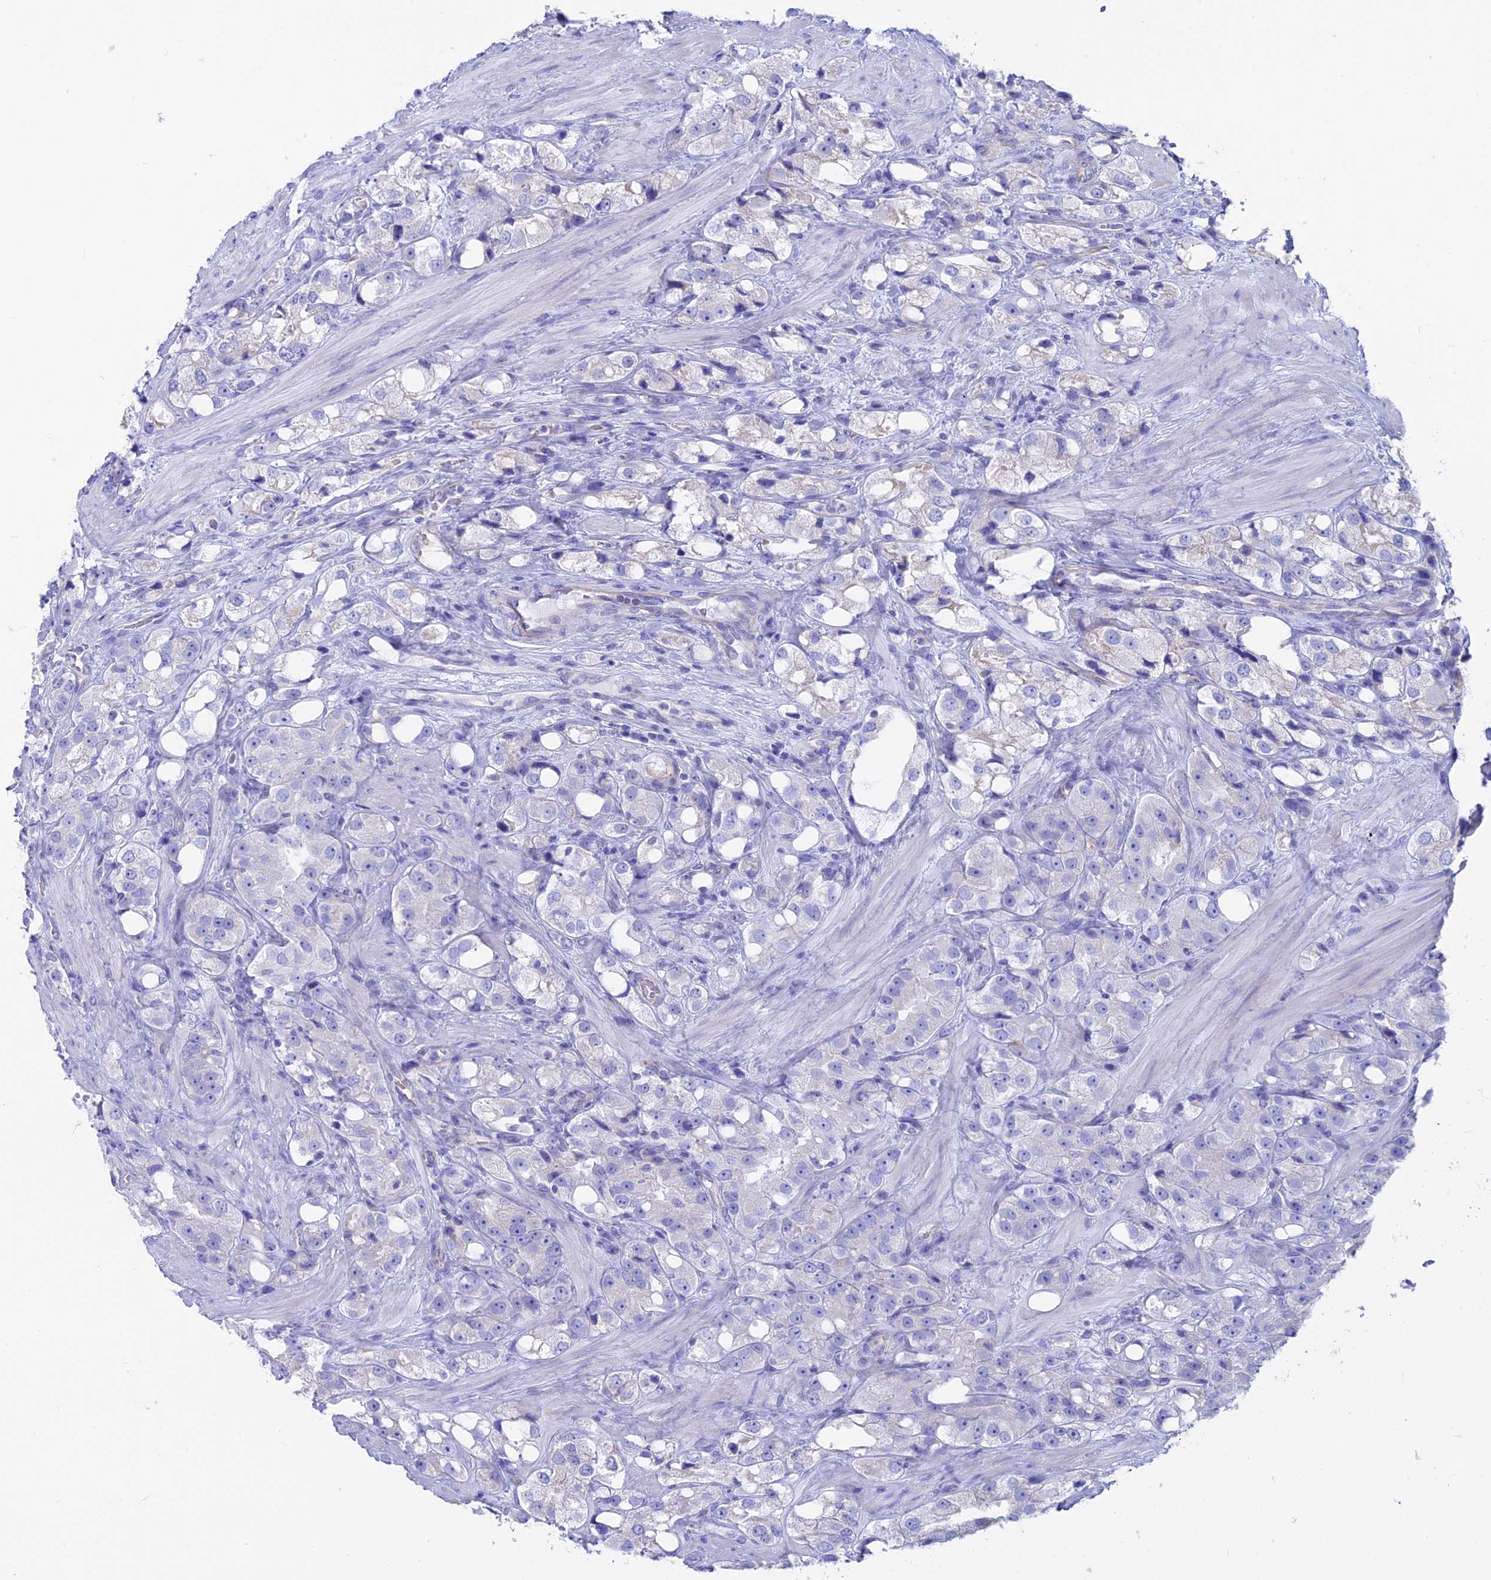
{"staining": {"intensity": "negative", "quantity": "none", "location": "none"}, "tissue": "prostate cancer", "cell_type": "Tumor cells", "image_type": "cancer", "snomed": [{"axis": "morphology", "description": "Adenocarcinoma, NOS"}, {"axis": "topography", "description": "Prostate"}], "caption": "Immunohistochemistry (IHC) micrograph of prostate cancer stained for a protein (brown), which displays no staining in tumor cells. The staining is performed using DAB brown chromogen with nuclei counter-stained in using hematoxylin.", "gene": "GNGT2", "patient": {"sex": "male", "age": 79}}